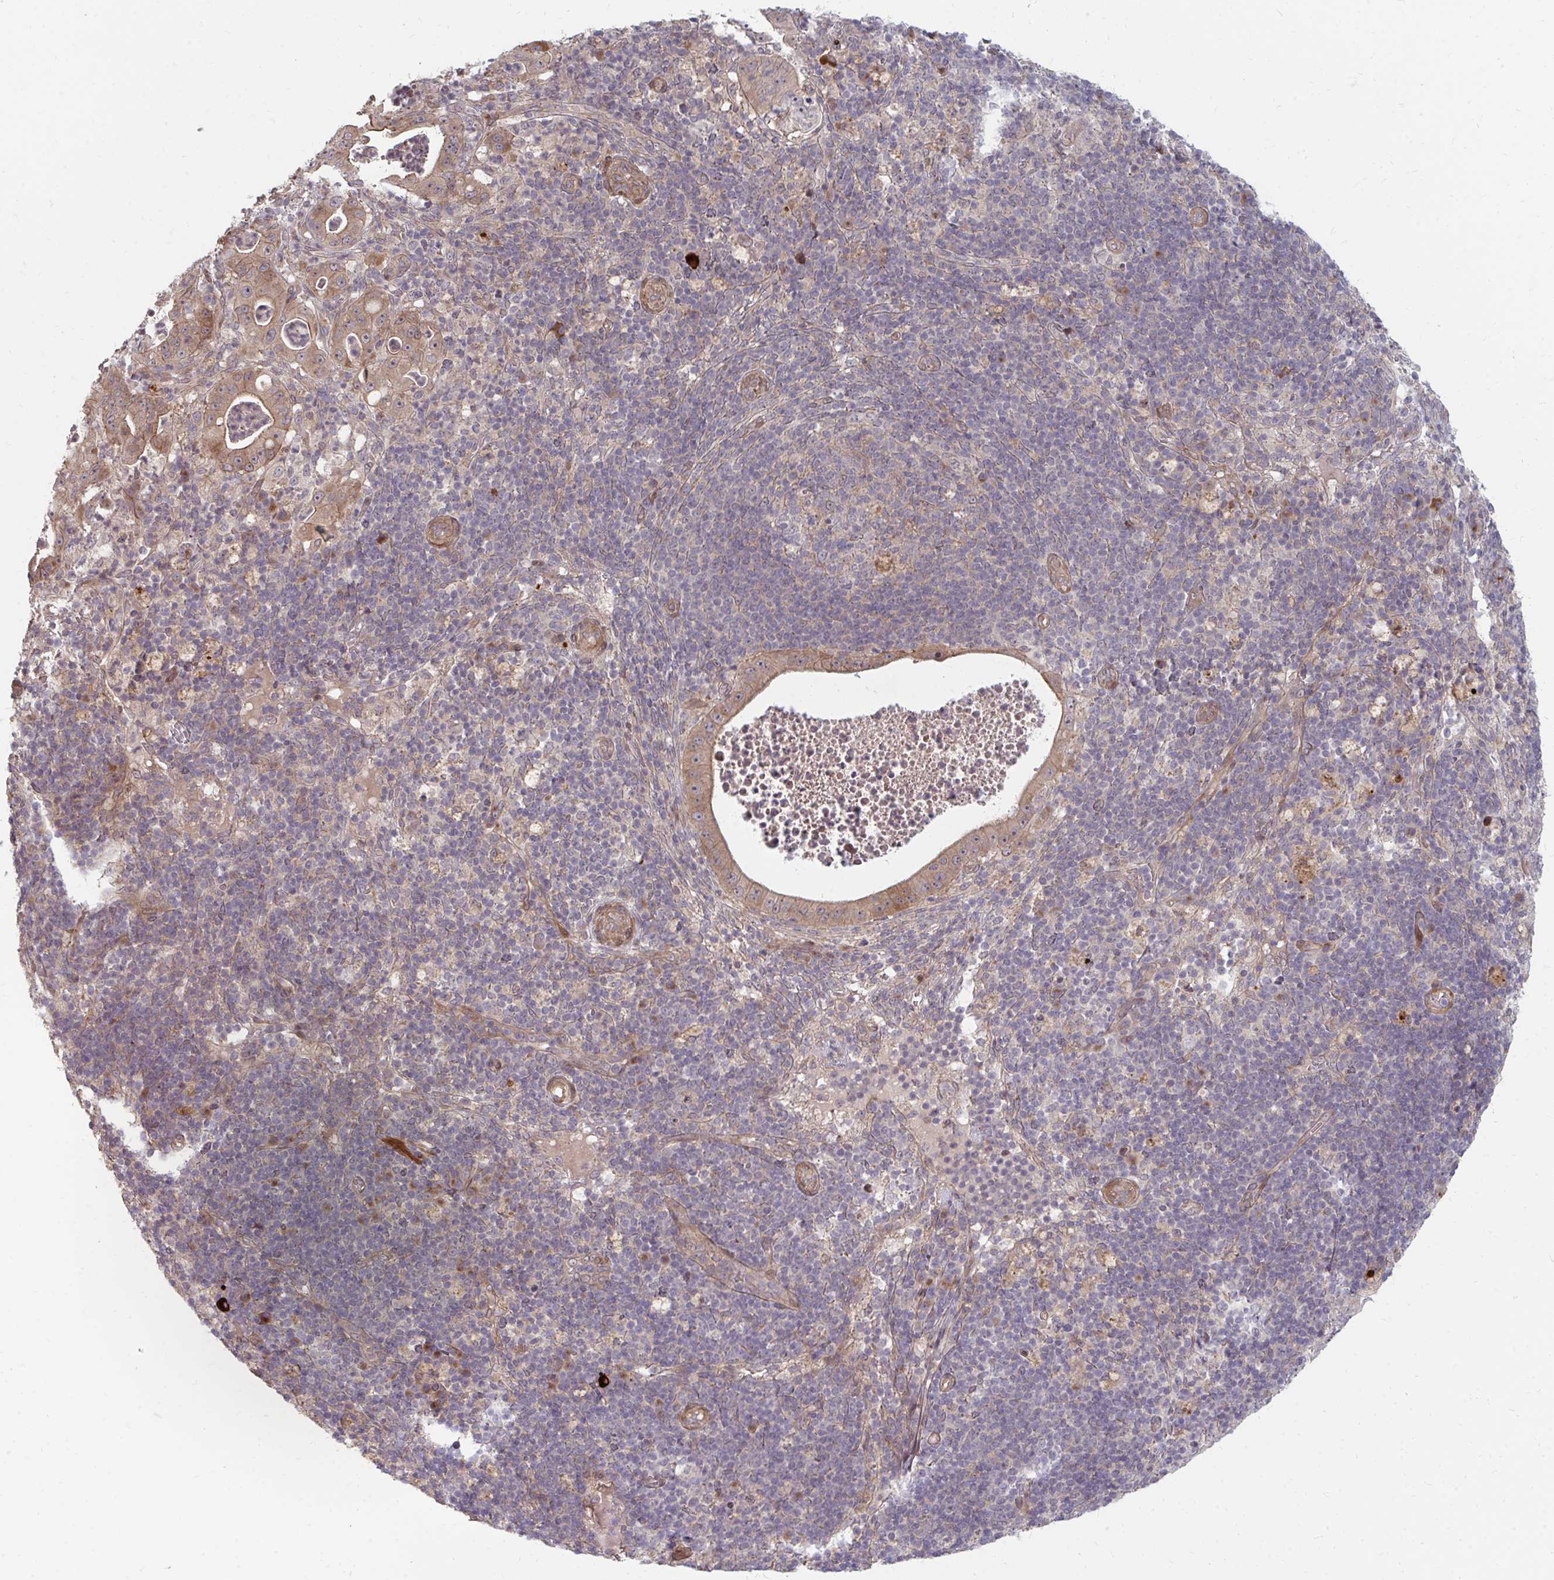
{"staining": {"intensity": "weak", "quantity": ">75%", "location": "cytoplasmic/membranous"}, "tissue": "pancreatic cancer", "cell_type": "Tumor cells", "image_type": "cancer", "snomed": [{"axis": "morphology", "description": "Adenocarcinoma, NOS"}, {"axis": "topography", "description": "Pancreas"}], "caption": "Protein expression analysis of human pancreatic cancer reveals weak cytoplasmic/membranous expression in about >75% of tumor cells.", "gene": "ZNF285", "patient": {"sex": "male", "age": 71}}